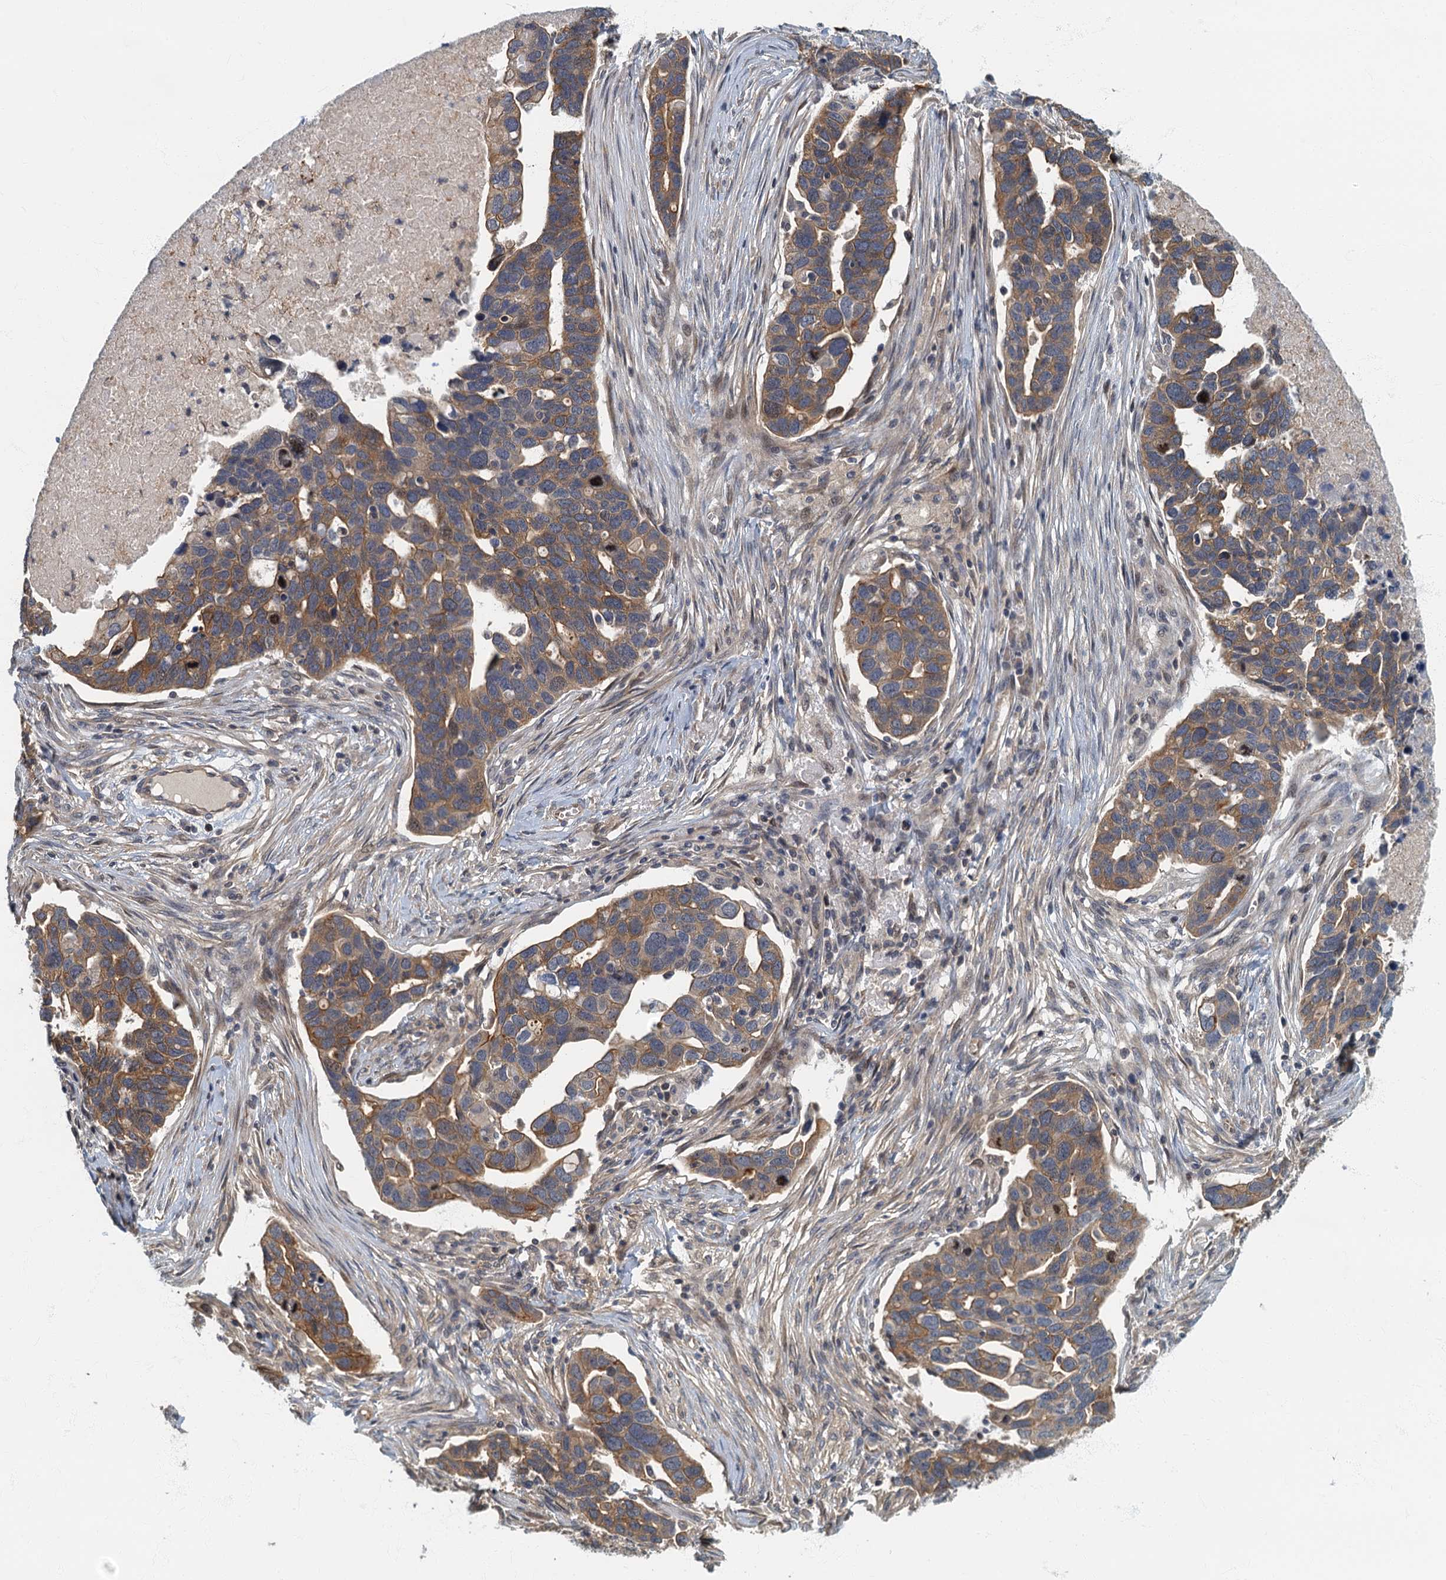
{"staining": {"intensity": "moderate", "quantity": ">75%", "location": "cytoplasmic/membranous"}, "tissue": "ovarian cancer", "cell_type": "Tumor cells", "image_type": "cancer", "snomed": [{"axis": "morphology", "description": "Cystadenocarcinoma, serous, NOS"}, {"axis": "topography", "description": "Ovary"}], "caption": "Ovarian cancer (serous cystadenocarcinoma) tissue shows moderate cytoplasmic/membranous staining in about >75% of tumor cells", "gene": "CKAP2L", "patient": {"sex": "female", "age": 54}}